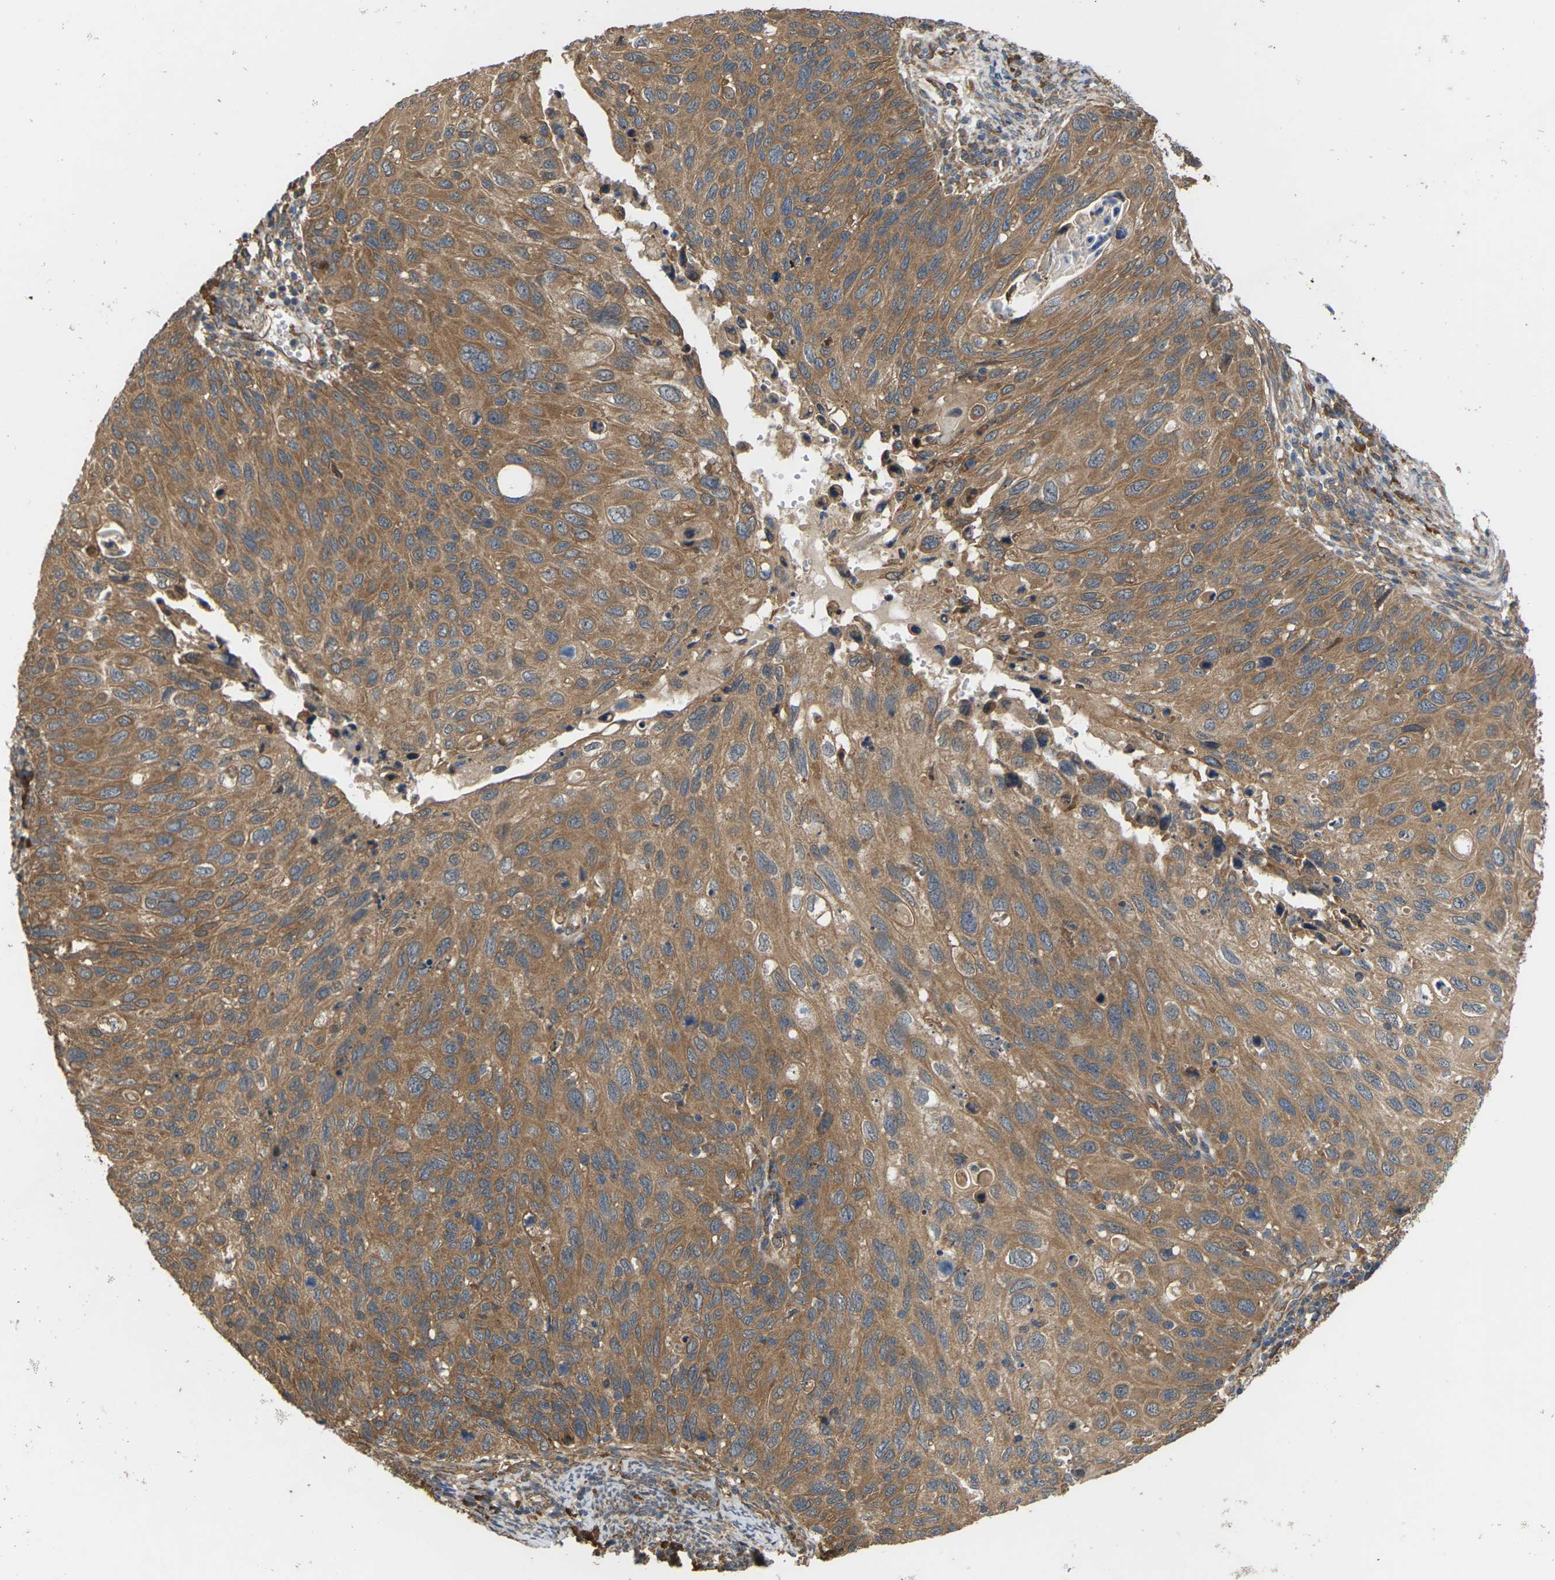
{"staining": {"intensity": "moderate", "quantity": ">75%", "location": "cytoplasmic/membranous"}, "tissue": "cervical cancer", "cell_type": "Tumor cells", "image_type": "cancer", "snomed": [{"axis": "morphology", "description": "Squamous cell carcinoma, NOS"}, {"axis": "topography", "description": "Cervix"}], "caption": "Cervical cancer (squamous cell carcinoma) was stained to show a protein in brown. There is medium levels of moderate cytoplasmic/membranous expression in about >75% of tumor cells.", "gene": "NRAS", "patient": {"sex": "female", "age": 70}}